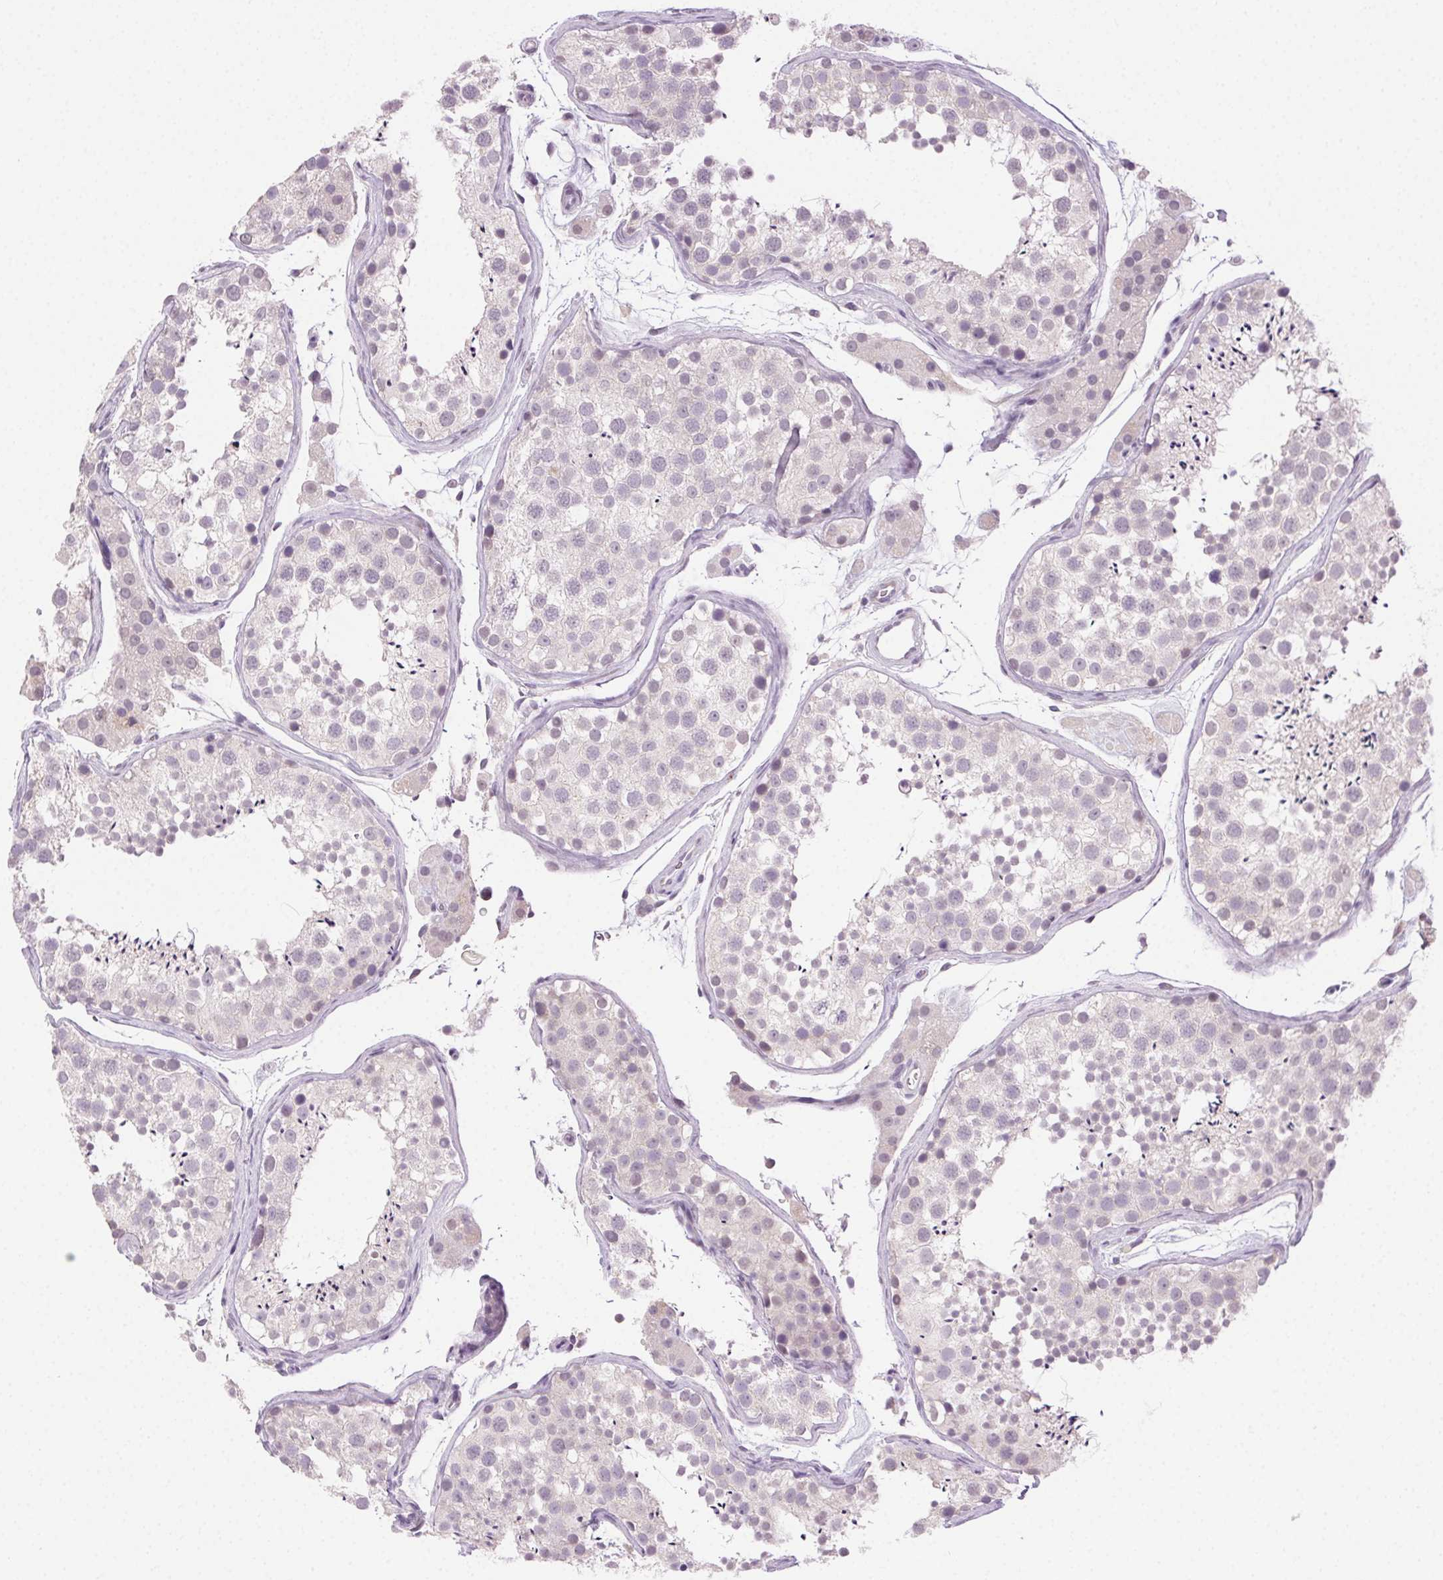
{"staining": {"intensity": "negative", "quantity": "none", "location": "none"}, "tissue": "testis", "cell_type": "Cells in seminiferous ducts", "image_type": "normal", "snomed": [{"axis": "morphology", "description": "Normal tissue, NOS"}, {"axis": "topography", "description": "Testis"}], "caption": "Immunohistochemistry histopathology image of benign testis: testis stained with DAB displays no significant protein staining in cells in seminiferous ducts. Nuclei are stained in blue.", "gene": "CLDN10", "patient": {"sex": "male", "age": 41}}